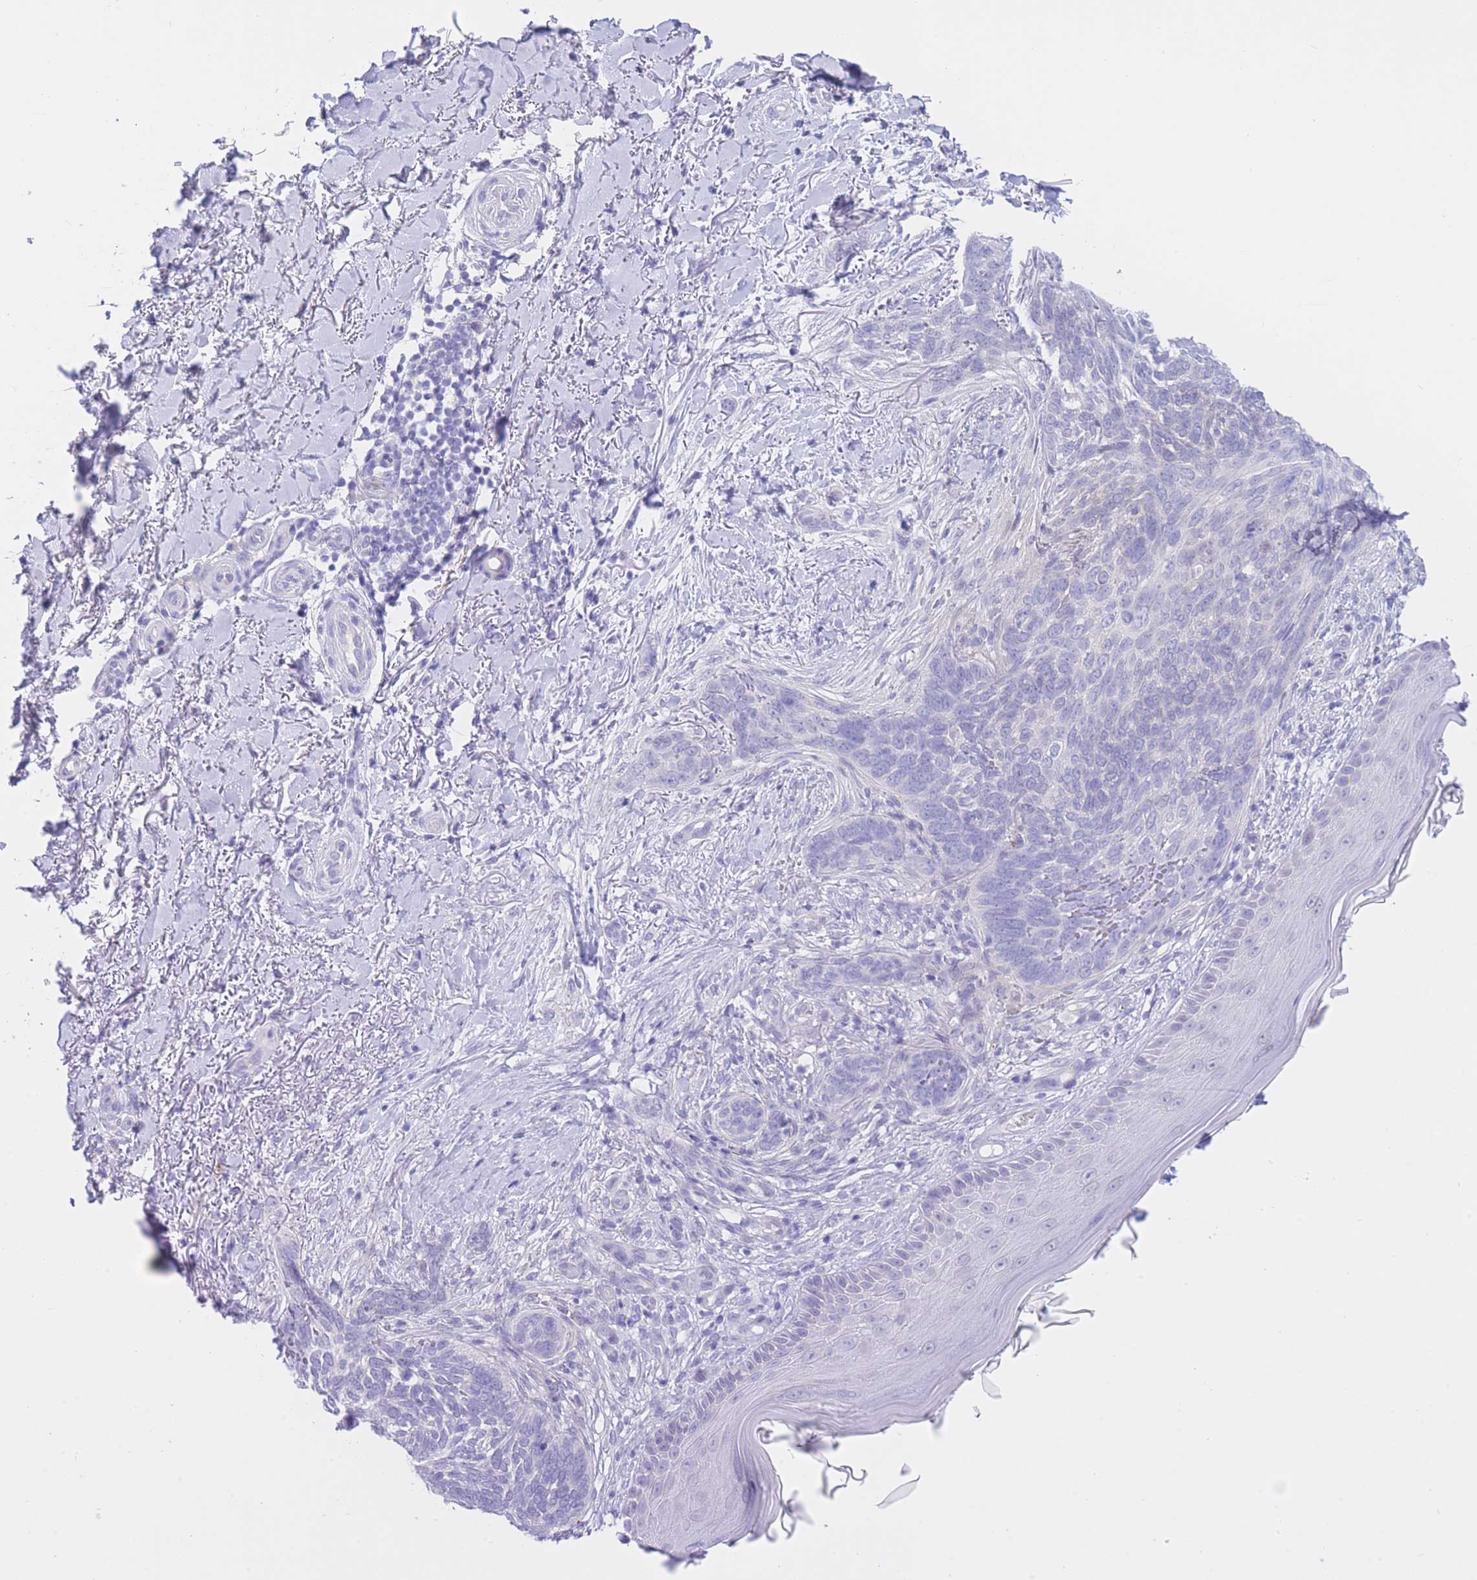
{"staining": {"intensity": "negative", "quantity": "none", "location": "none"}, "tissue": "skin cancer", "cell_type": "Tumor cells", "image_type": "cancer", "snomed": [{"axis": "morphology", "description": "Normal tissue, NOS"}, {"axis": "morphology", "description": "Basal cell carcinoma"}, {"axis": "topography", "description": "Skin"}], "caption": "Basal cell carcinoma (skin) stained for a protein using IHC exhibits no staining tumor cells.", "gene": "ZNF212", "patient": {"sex": "female", "age": 67}}